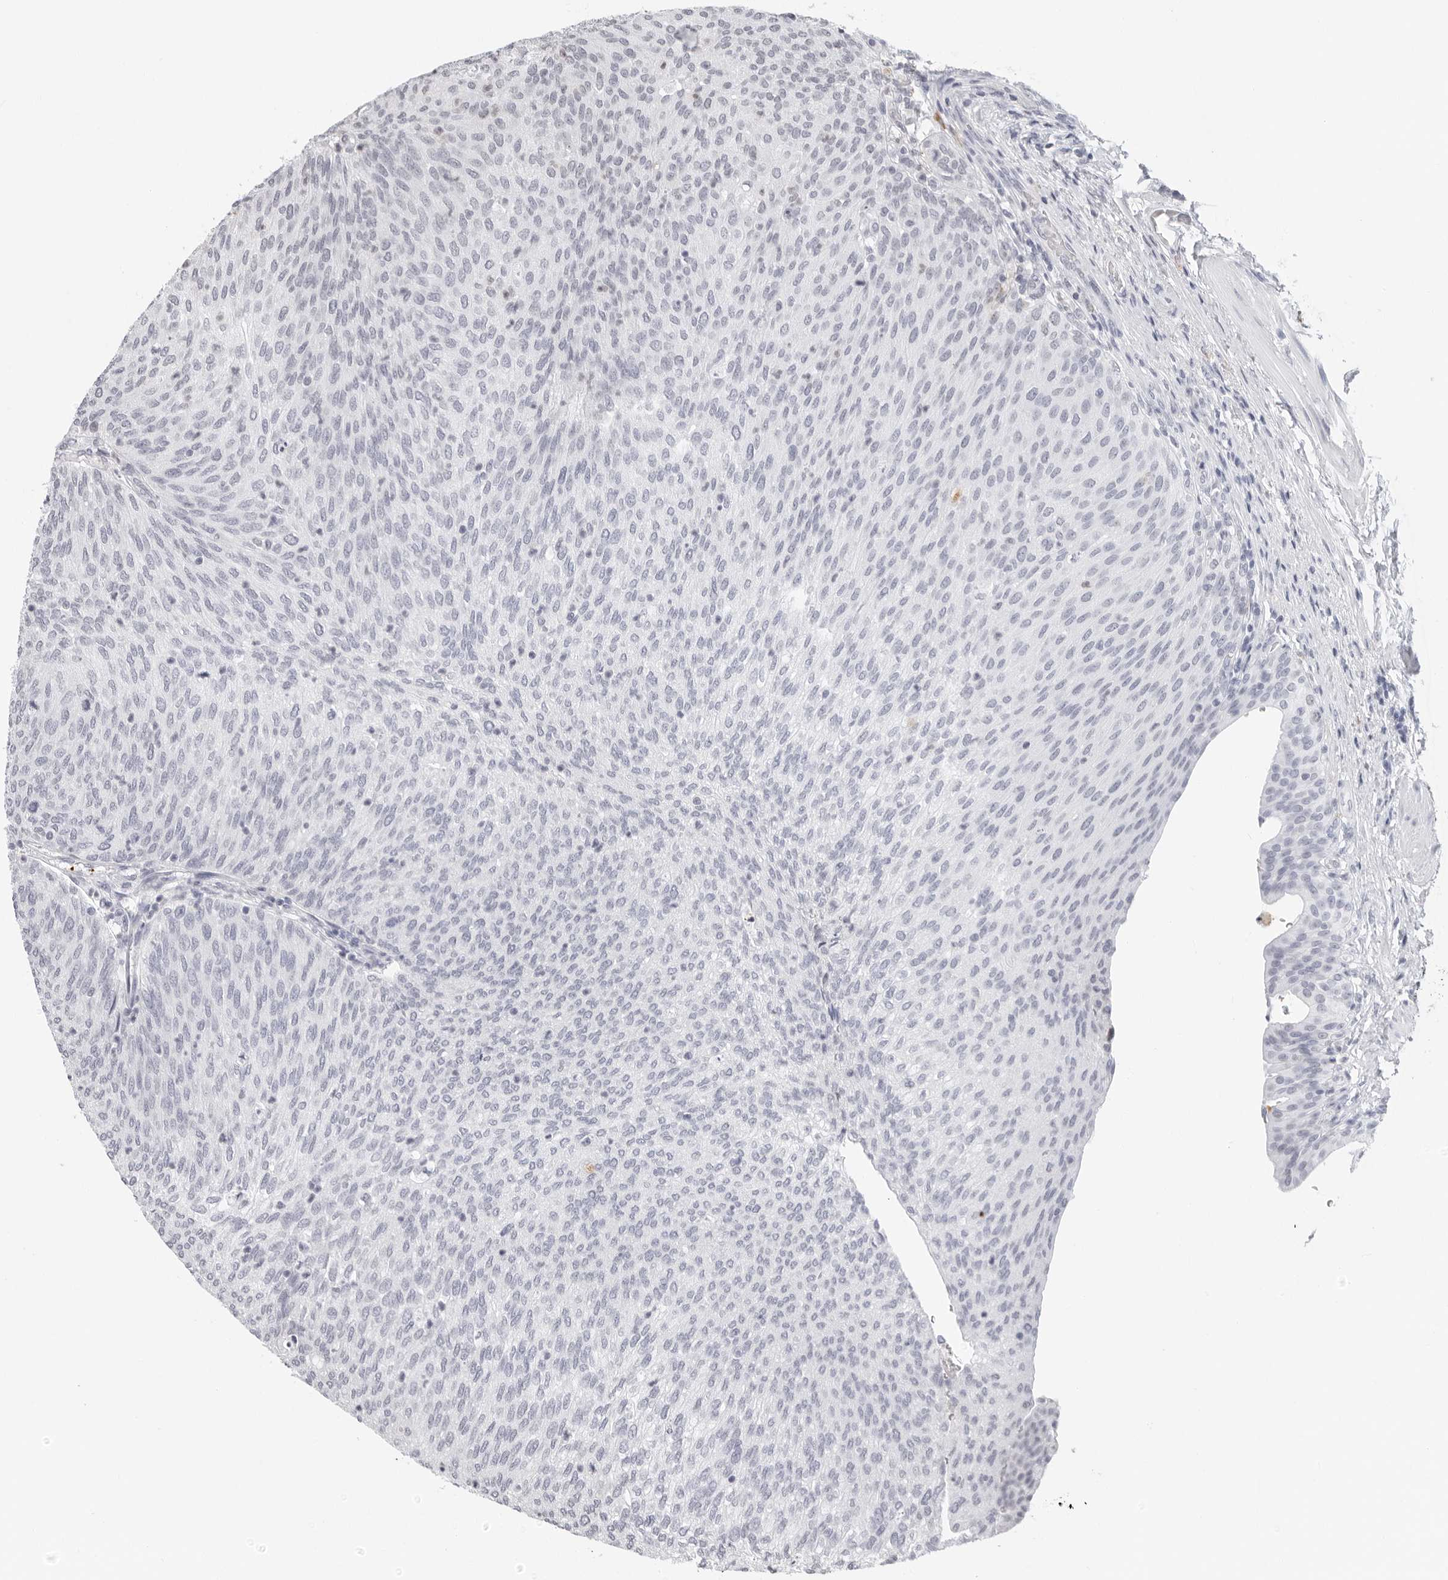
{"staining": {"intensity": "negative", "quantity": "none", "location": "none"}, "tissue": "urothelial cancer", "cell_type": "Tumor cells", "image_type": "cancer", "snomed": [{"axis": "morphology", "description": "Urothelial carcinoma, Low grade"}, {"axis": "topography", "description": "Urinary bladder"}], "caption": "The histopathology image reveals no significant positivity in tumor cells of urothelial cancer.", "gene": "MSH6", "patient": {"sex": "female", "age": 79}}